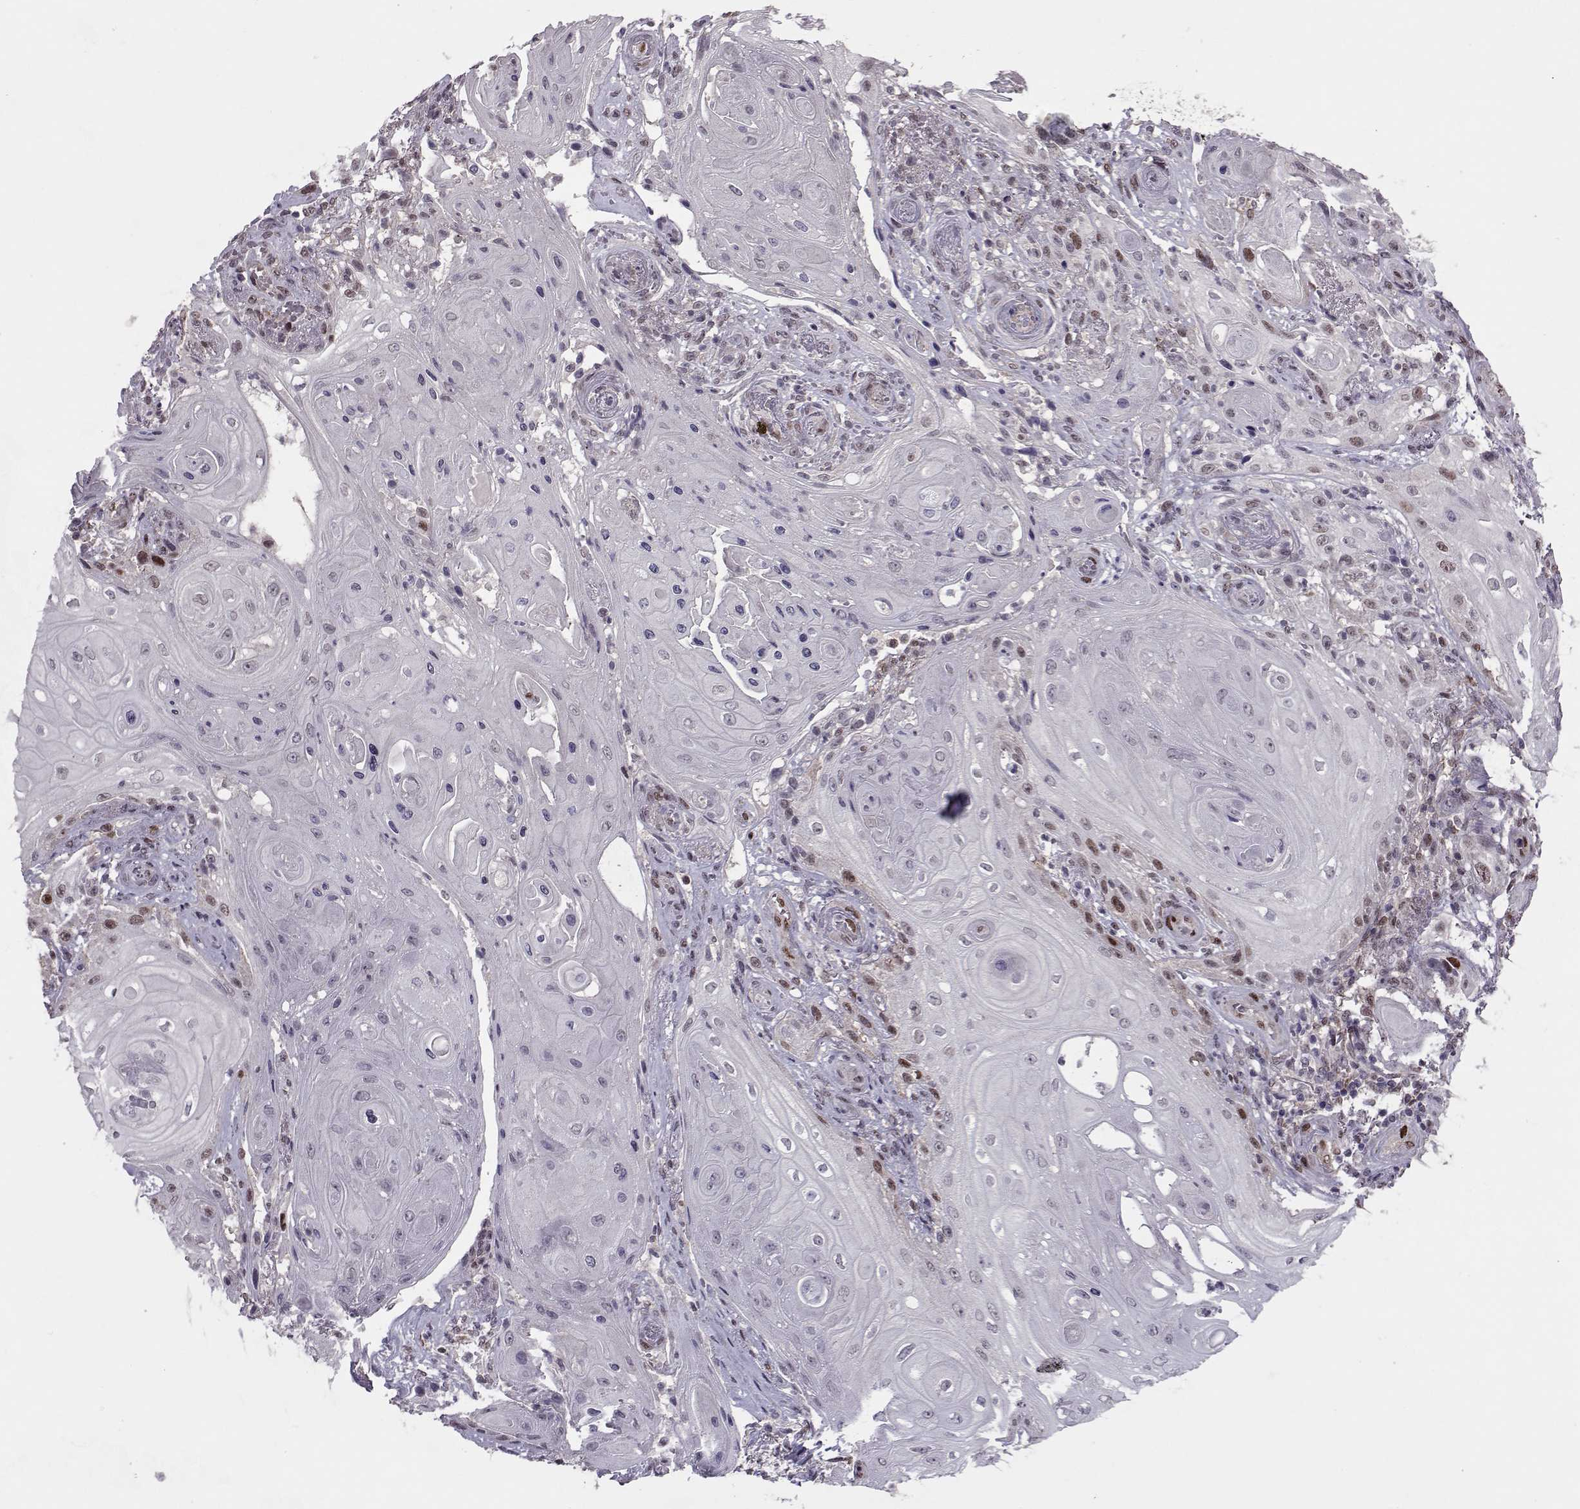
{"staining": {"intensity": "strong", "quantity": "<25%", "location": "nuclear"}, "tissue": "skin cancer", "cell_type": "Tumor cells", "image_type": "cancer", "snomed": [{"axis": "morphology", "description": "Squamous cell carcinoma, NOS"}, {"axis": "topography", "description": "Skin"}], "caption": "Squamous cell carcinoma (skin) stained for a protein shows strong nuclear positivity in tumor cells.", "gene": "CDK4", "patient": {"sex": "male", "age": 62}}